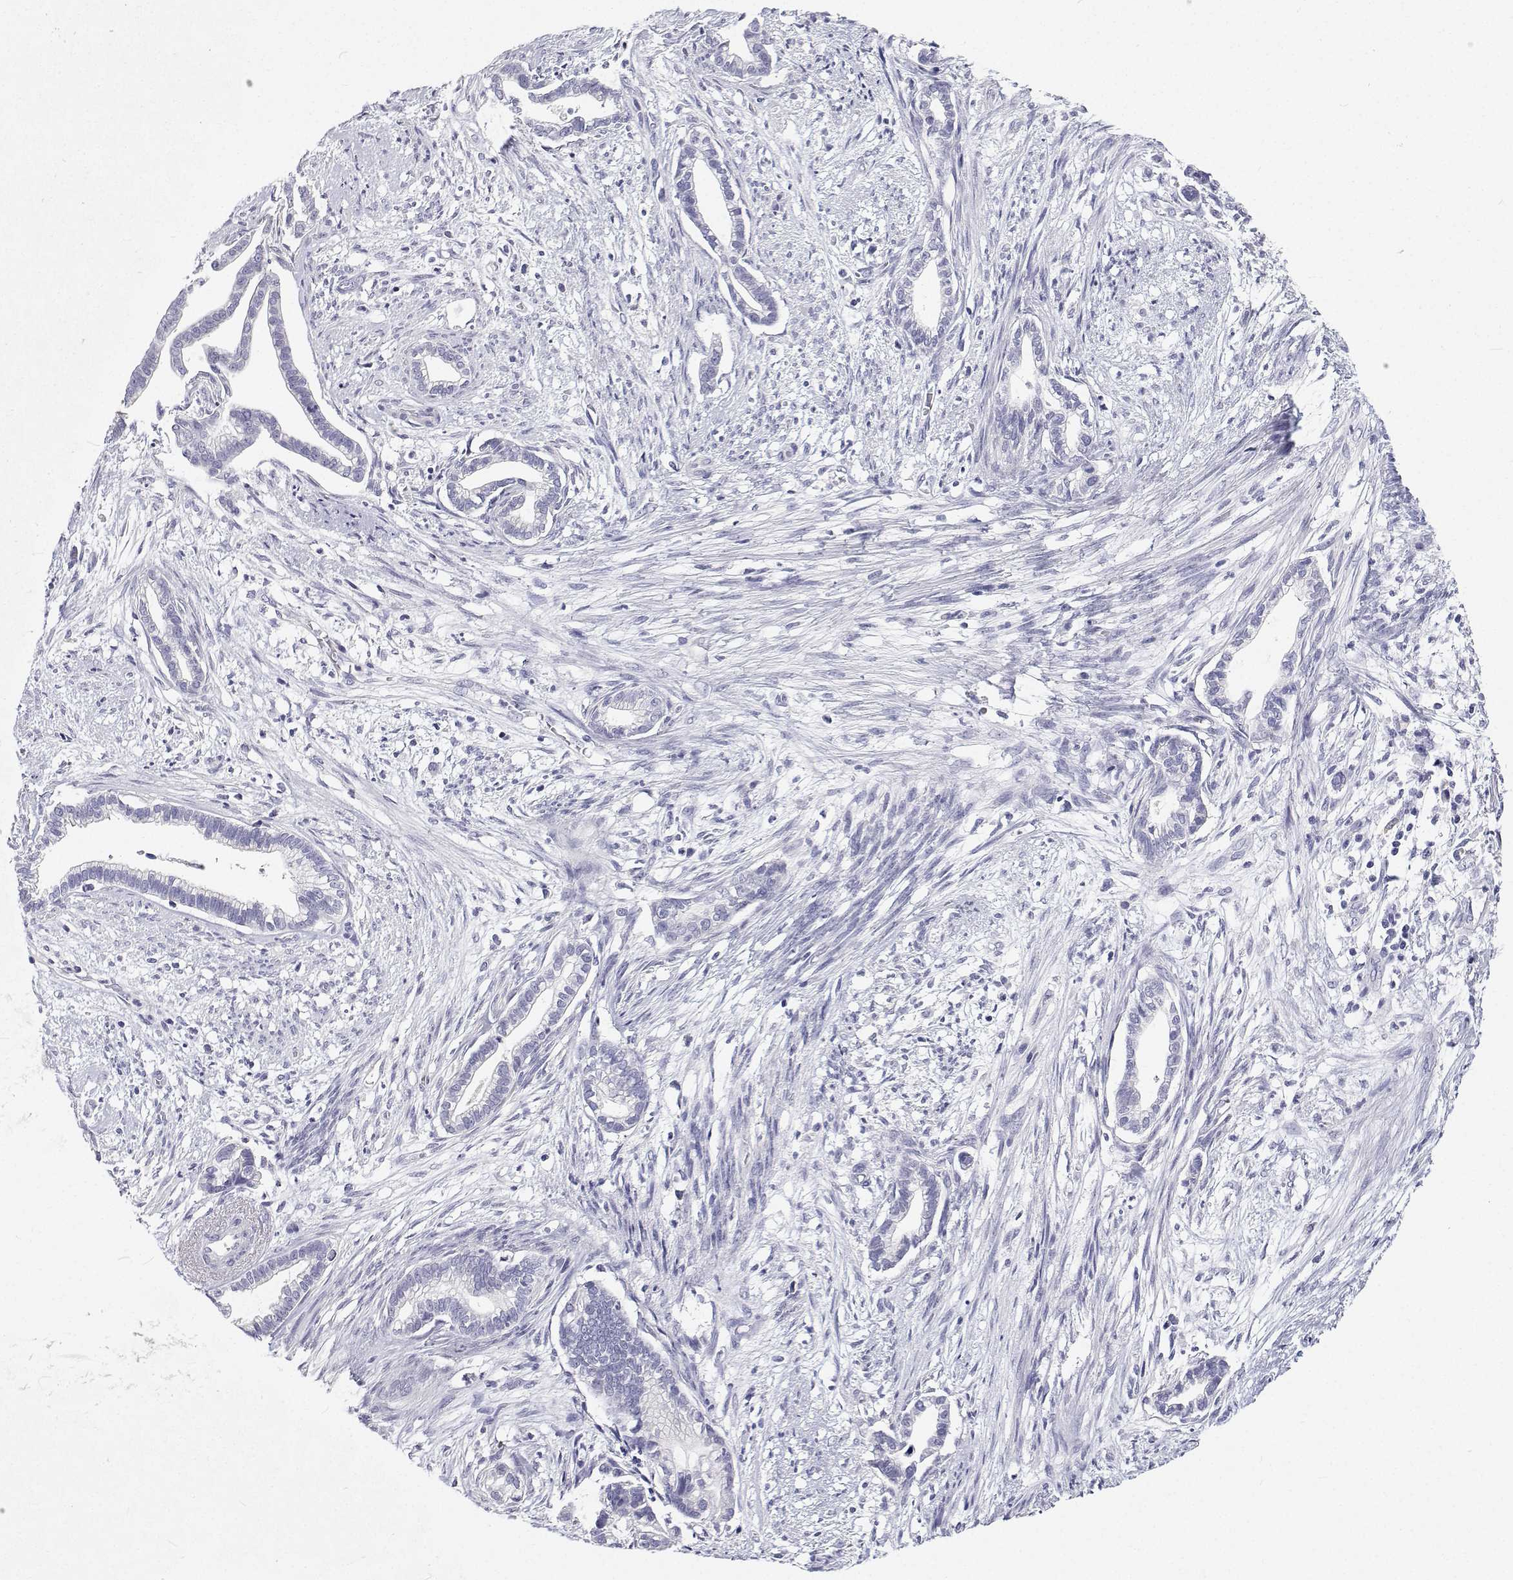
{"staining": {"intensity": "negative", "quantity": "none", "location": "none"}, "tissue": "cervical cancer", "cell_type": "Tumor cells", "image_type": "cancer", "snomed": [{"axis": "morphology", "description": "Adenocarcinoma, NOS"}, {"axis": "topography", "description": "Cervix"}], "caption": "This is an immunohistochemistry (IHC) image of human cervical cancer (adenocarcinoma). There is no staining in tumor cells.", "gene": "NCR2", "patient": {"sex": "female", "age": 62}}